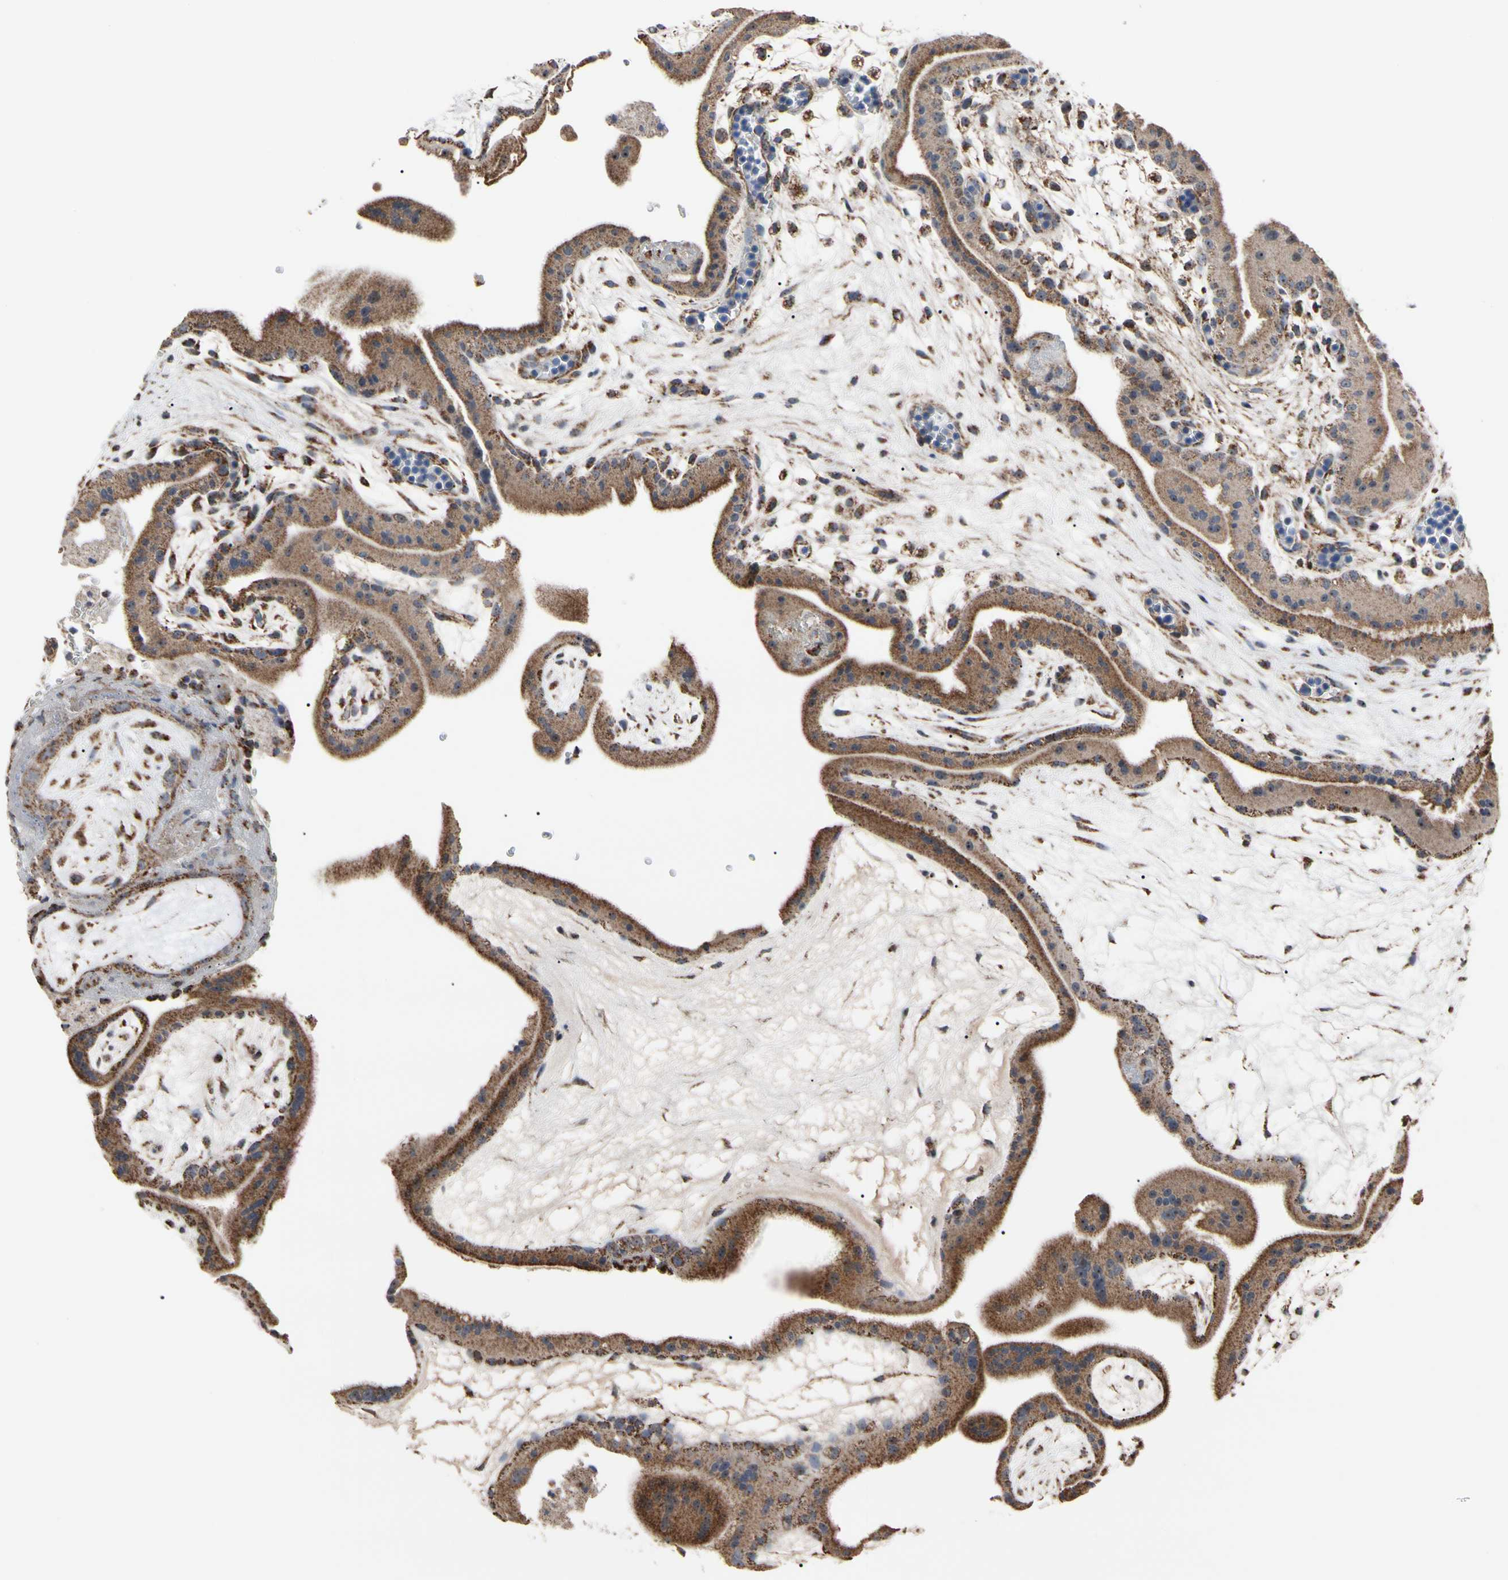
{"staining": {"intensity": "moderate", "quantity": ">75%", "location": "cytoplasmic/membranous"}, "tissue": "placenta", "cell_type": "Trophoblastic cells", "image_type": "normal", "snomed": [{"axis": "morphology", "description": "Normal tissue, NOS"}, {"axis": "topography", "description": "Placenta"}], "caption": "Brown immunohistochemical staining in benign placenta exhibits moderate cytoplasmic/membranous positivity in about >75% of trophoblastic cells.", "gene": "FAM110B", "patient": {"sex": "female", "age": 19}}